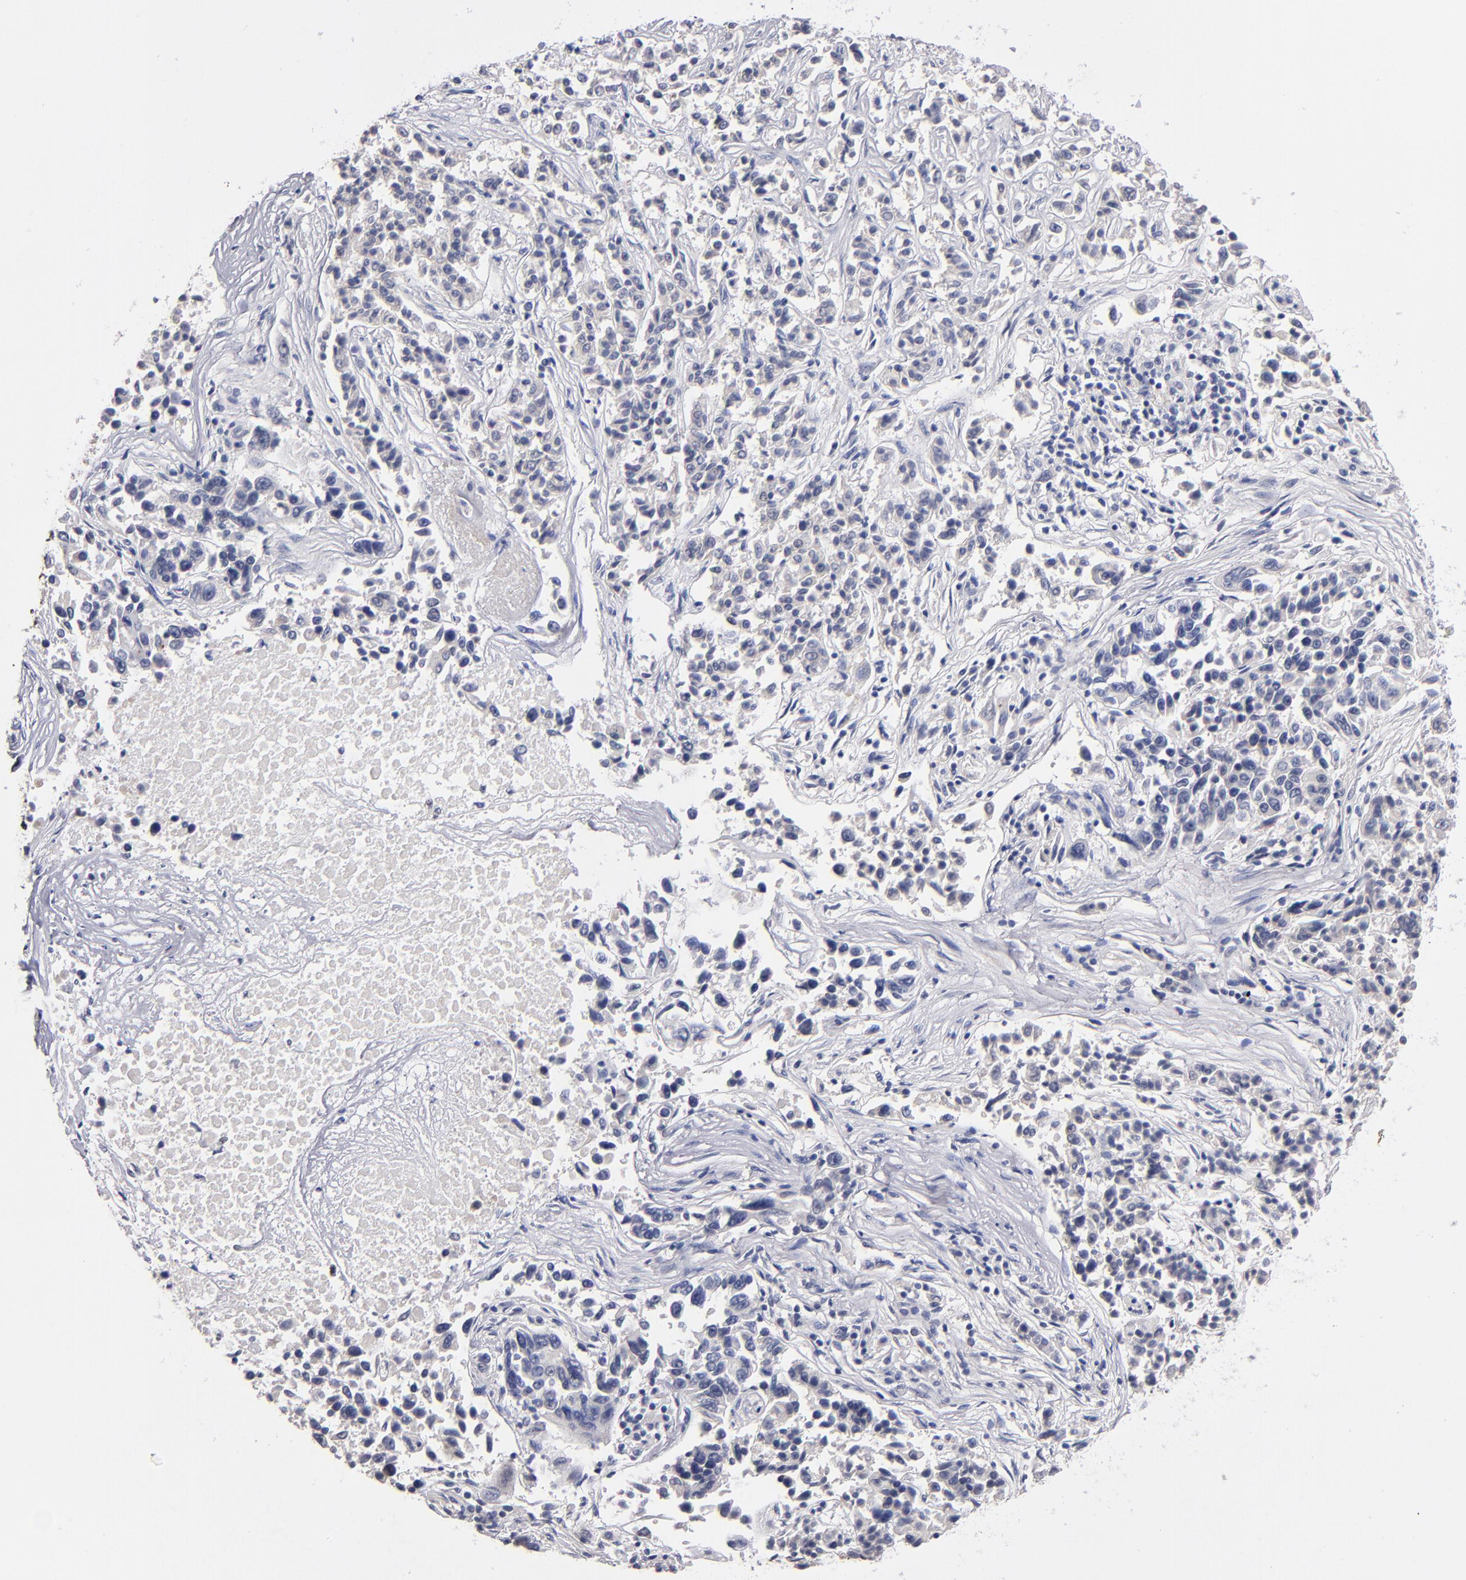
{"staining": {"intensity": "weak", "quantity": "<25%", "location": "cytoplasmic/membranous,nuclear"}, "tissue": "lung cancer", "cell_type": "Tumor cells", "image_type": "cancer", "snomed": [{"axis": "morphology", "description": "Adenocarcinoma, NOS"}, {"axis": "topography", "description": "Lung"}], "caption": "This is a micrograph of immunohistochemistry staining of lung cancer (adenocarcinoma), which shows no expression in tumor cells.", "gene": "MN1", "patient": {"sex": "male", "age": 84}}